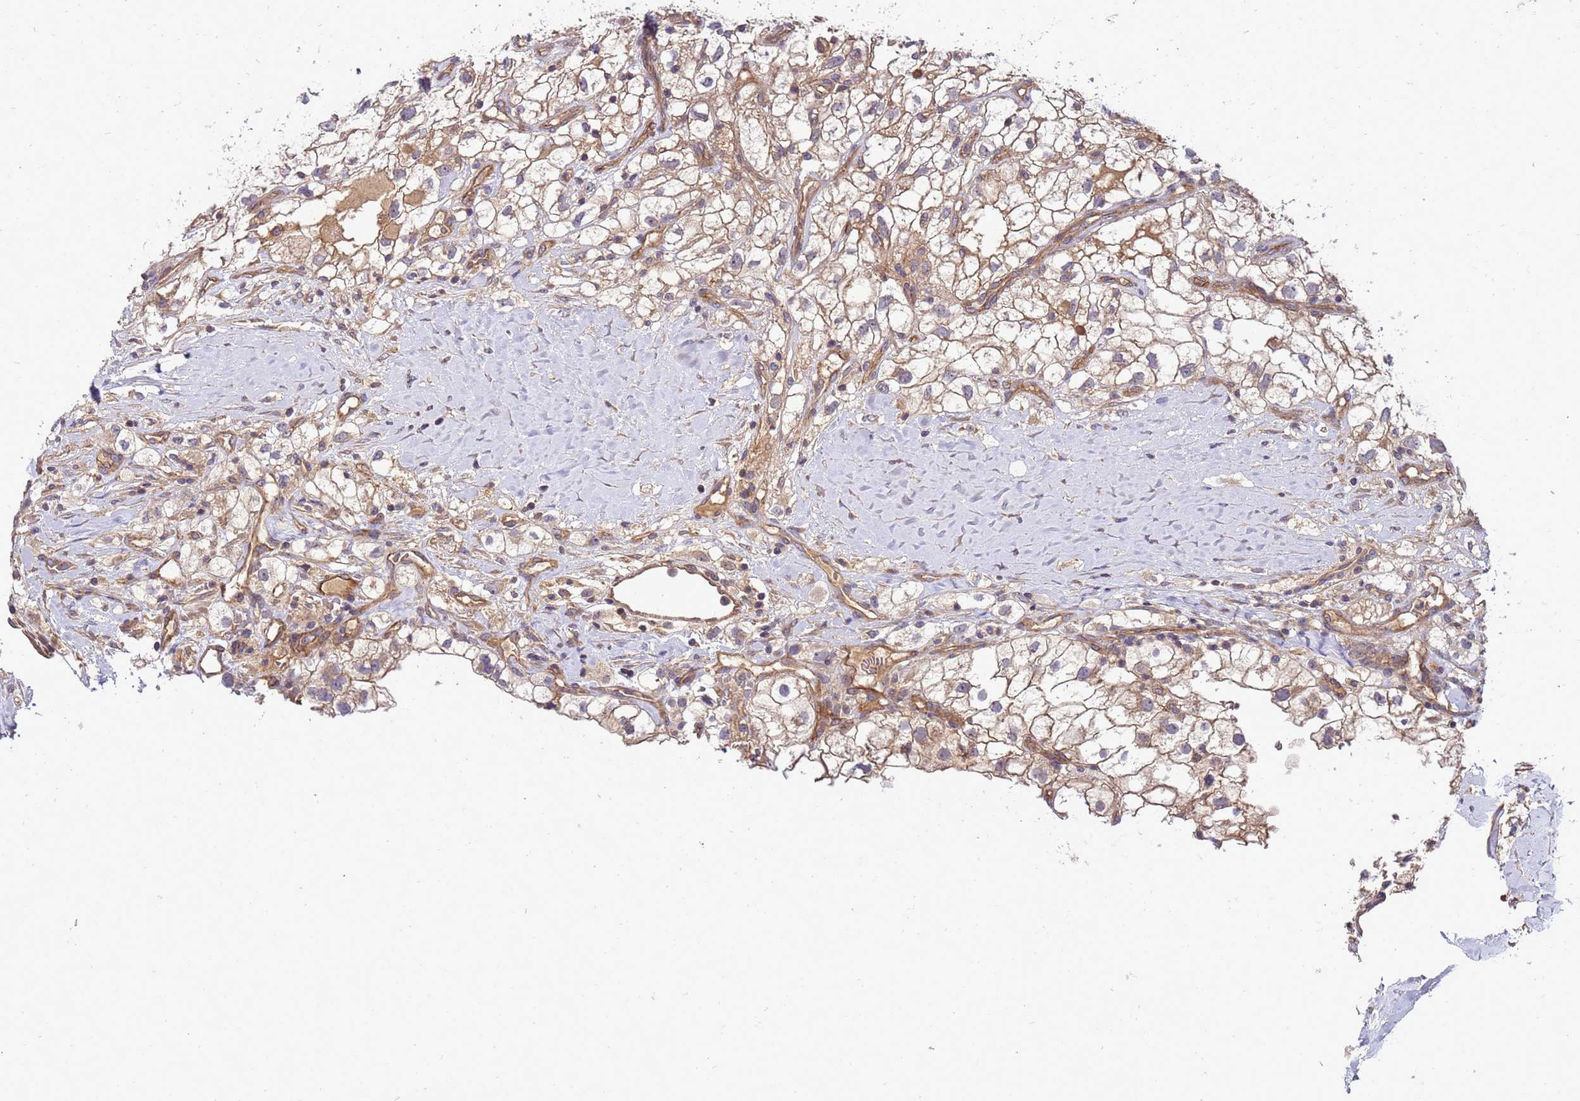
{"staining": {"intensity": "moderate", "quantity": ">75%", "location": "cytoplasmic/membranous"}, "tissue": "renal cancer", "cell_type": "Tumor cells", "image_type": "cancer", "snomed": [{"axis": "morphology", "description": "Adenocarcinoma, NOS"}, {"axis": "topography", "description": "Kidney"}], "caption": "Immunohistochemistry staining of renal cancer, which reveals medium levels of moderate cytoplasmic/membranous expression in approximately >75% of tumor cells indicating moderate cytoplasmic/membranous protein positivity. The staining was performed using DAB (brown) for protein detection and nuclei were counterstained in hematoxylin (blue).", "gene": "SMCO3", "patient": {"sex": "male", "age": 59}}